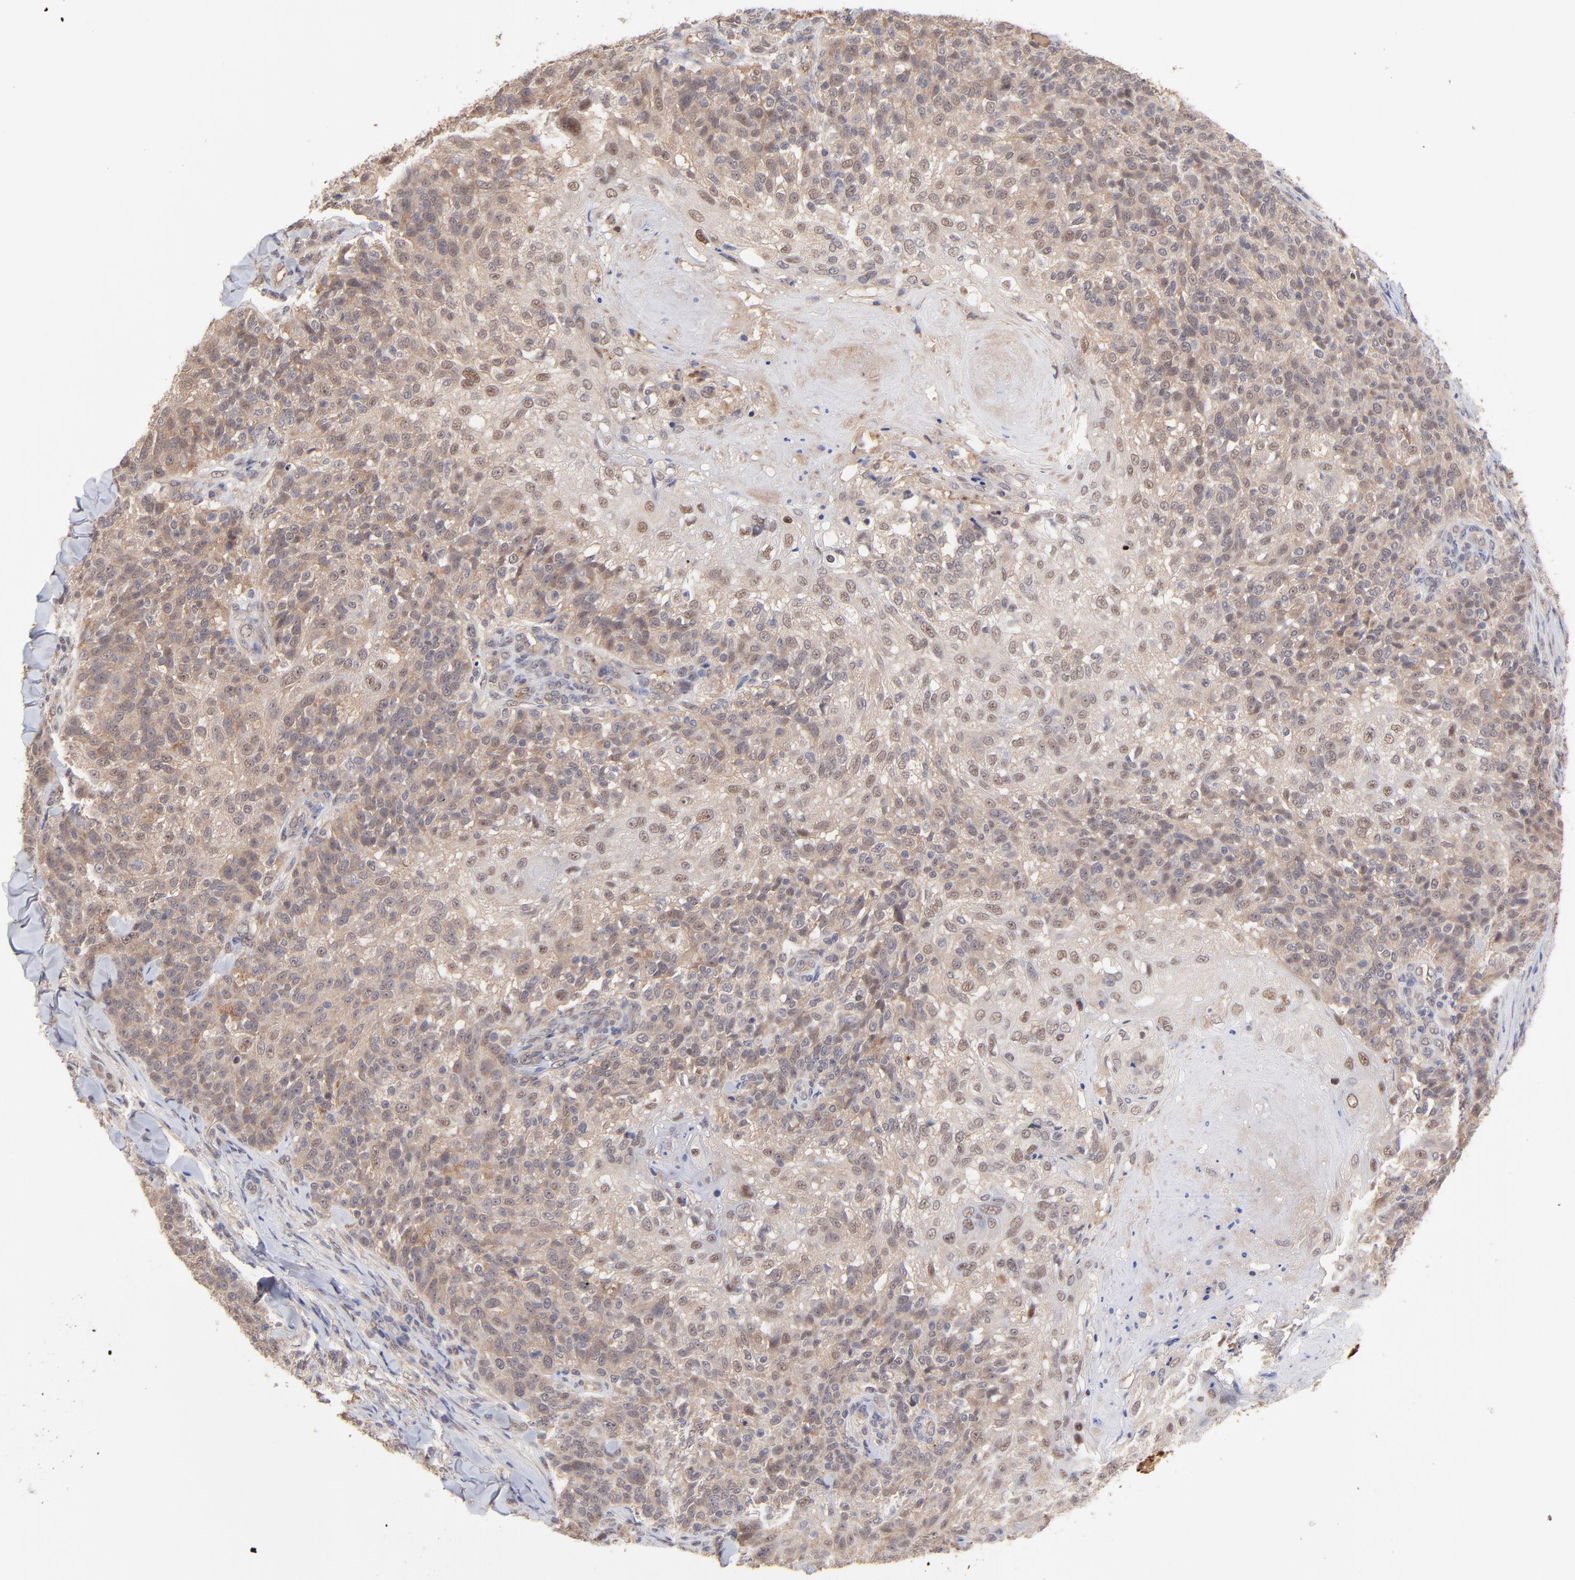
{"staining": {"intensity": "weak", "quantity": ">75%", "location": "cytoplasmic/membranous"}, "tissue": "skin cancer", "cell_type": "Tumor cells", "image_type": "cancer", "snomed": [{"axis": "morphology", "description": "Normal tissue, NOS"}, {"axis": "morphology", "description": "Squamous cell carcinoma, NOS"}, {"axis": "topography", "description": "Skin"}], "caption": "A photomicrograph showing weak cytoplasmic/membranous staining in about >75% of tumor cells in skin squamous cell carcinoma, as visualized by brown immunohistochemical staining.", "gene": "PSMD14", "patient": {"sex": "female", "age": 83}}